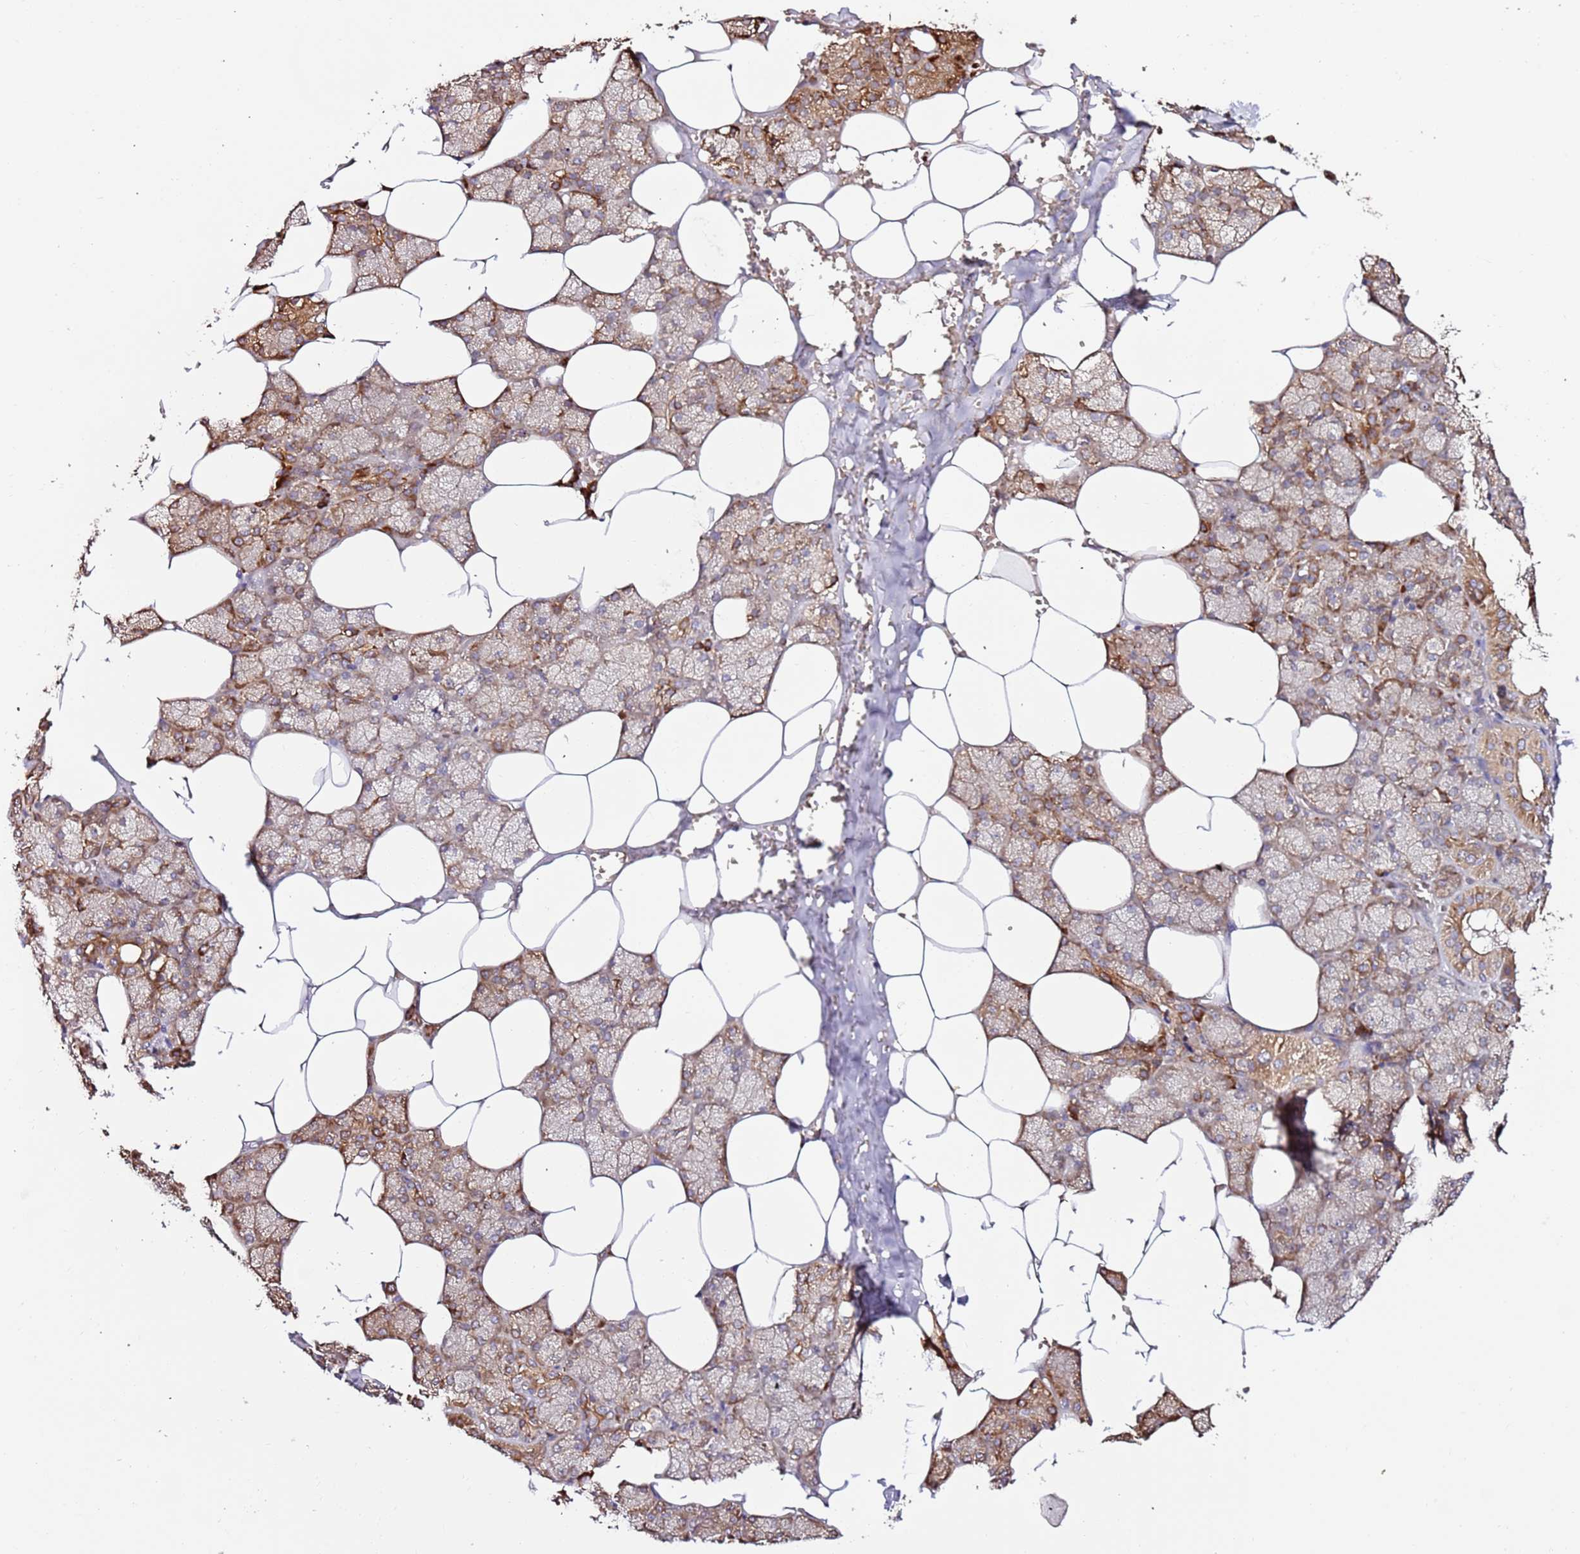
{"staining": {"intensity": "moderate", "quantity": "25%-75%", "location": "cytoplasmic/membranous"}, "tissue": "salivary gland", "cell_type": "Glandular cells", "image_type": "normal", "snomed": [{"axis": "morphology", "description": "Normal tissue, NOS"}, {"axis": "topography", "description": "Salivary gland"}], "caption": "Human salivary gland stained with a brown dye shows moderate cytoplasmic/membranous positive positivity in about 25%-75% of glandular cells.", "gene": "HSD17B7", "patient": {"sex": "male", "age": 62}}